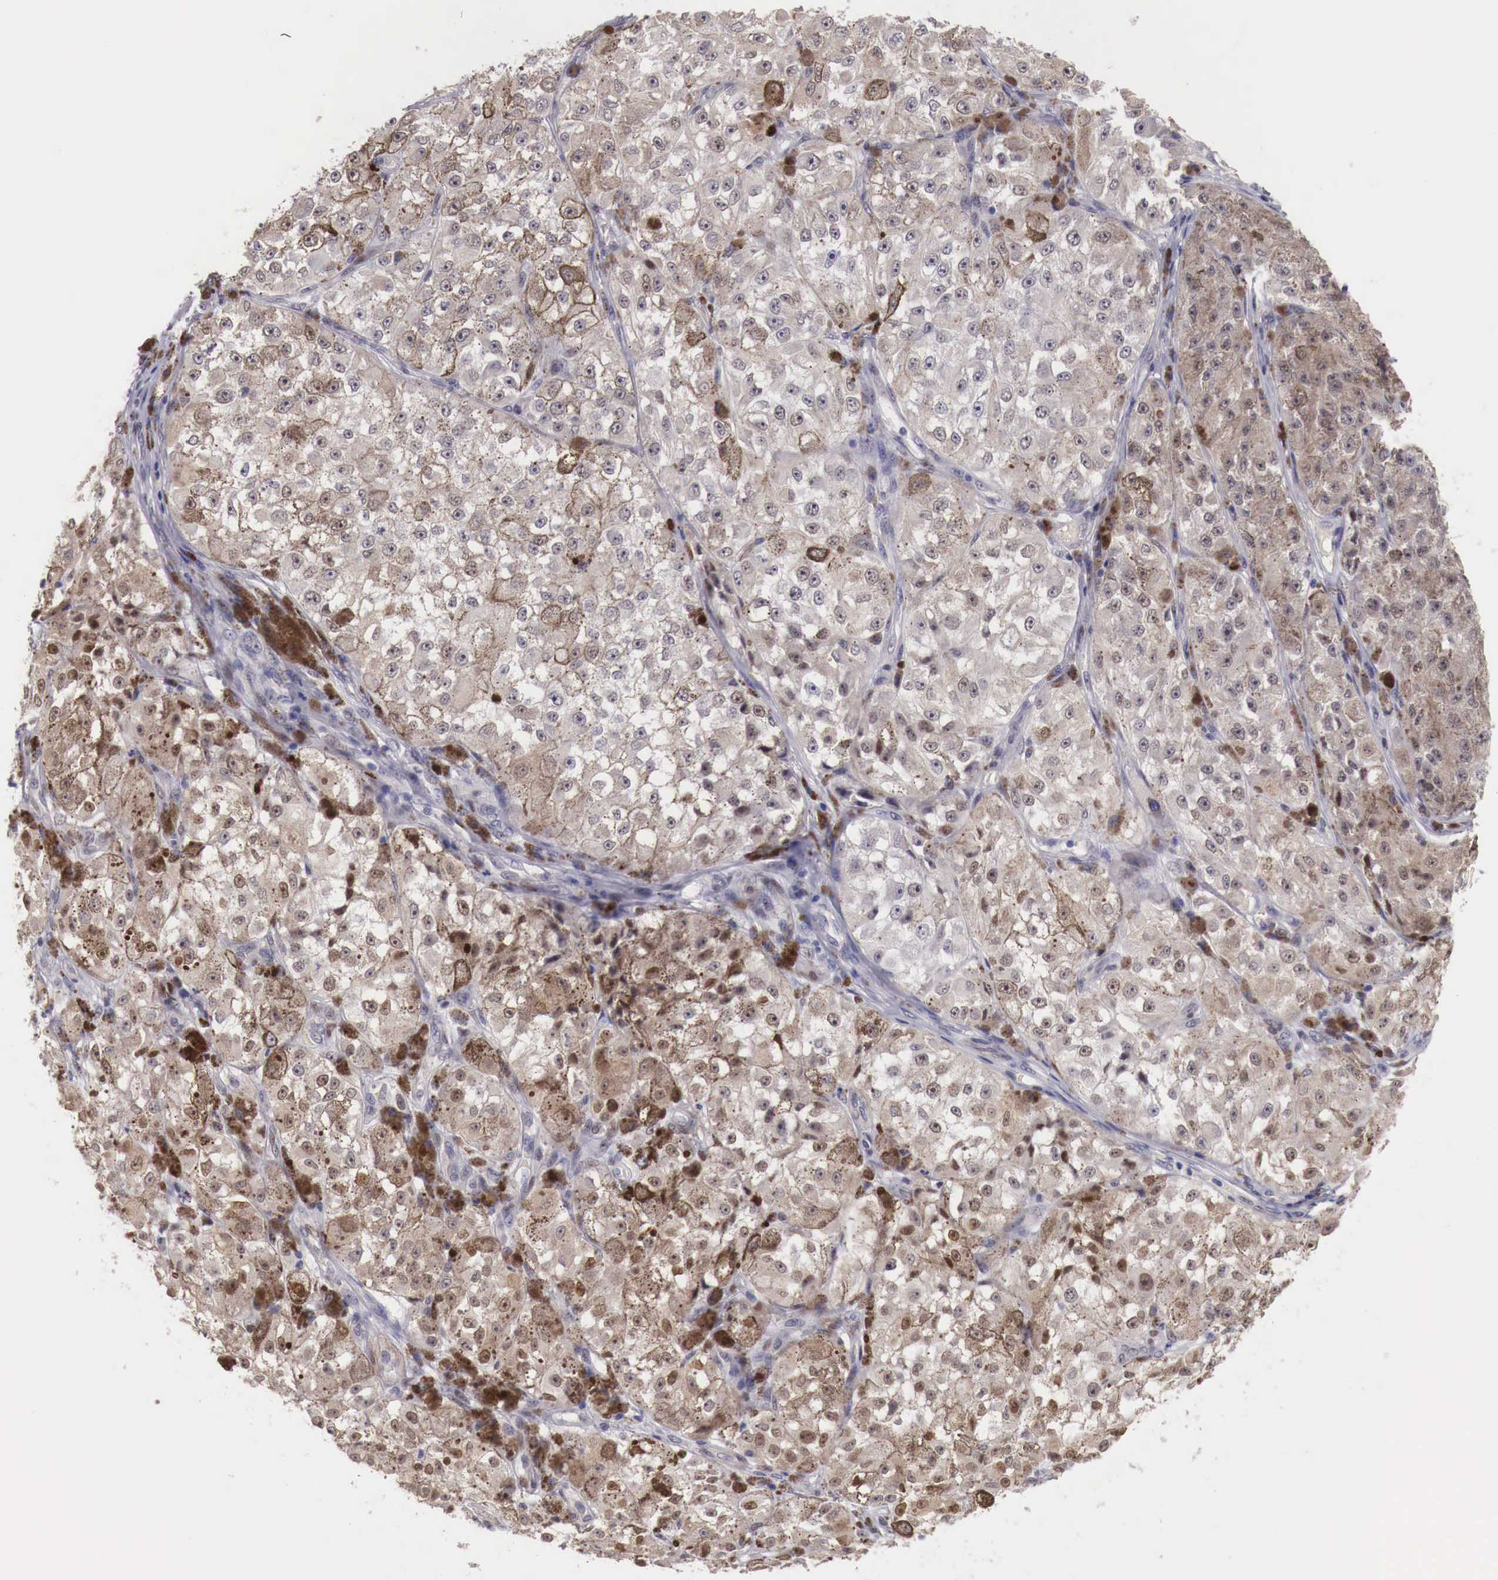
{"staining": {"intensity": "moderate", "quantity": "<25%", "location": "cytoplasmic/membranous"}, "tissue": "melanoma", "cell_type": "Tumor cells", "image_type": "cancer", "snomed": [{"axis": "morphology", "description": "Malignant melanoma, NOS"}, {"axis": "topography", "description": "Skin"}], "caption": "Immunohistochemical staining of melanoma exhibits low levels of moderate cytoplasmic/membranous positivity in about <25% of tumor cells.", "gene": "ENOX2", "patient": {"sex": "male", "age": 67}}